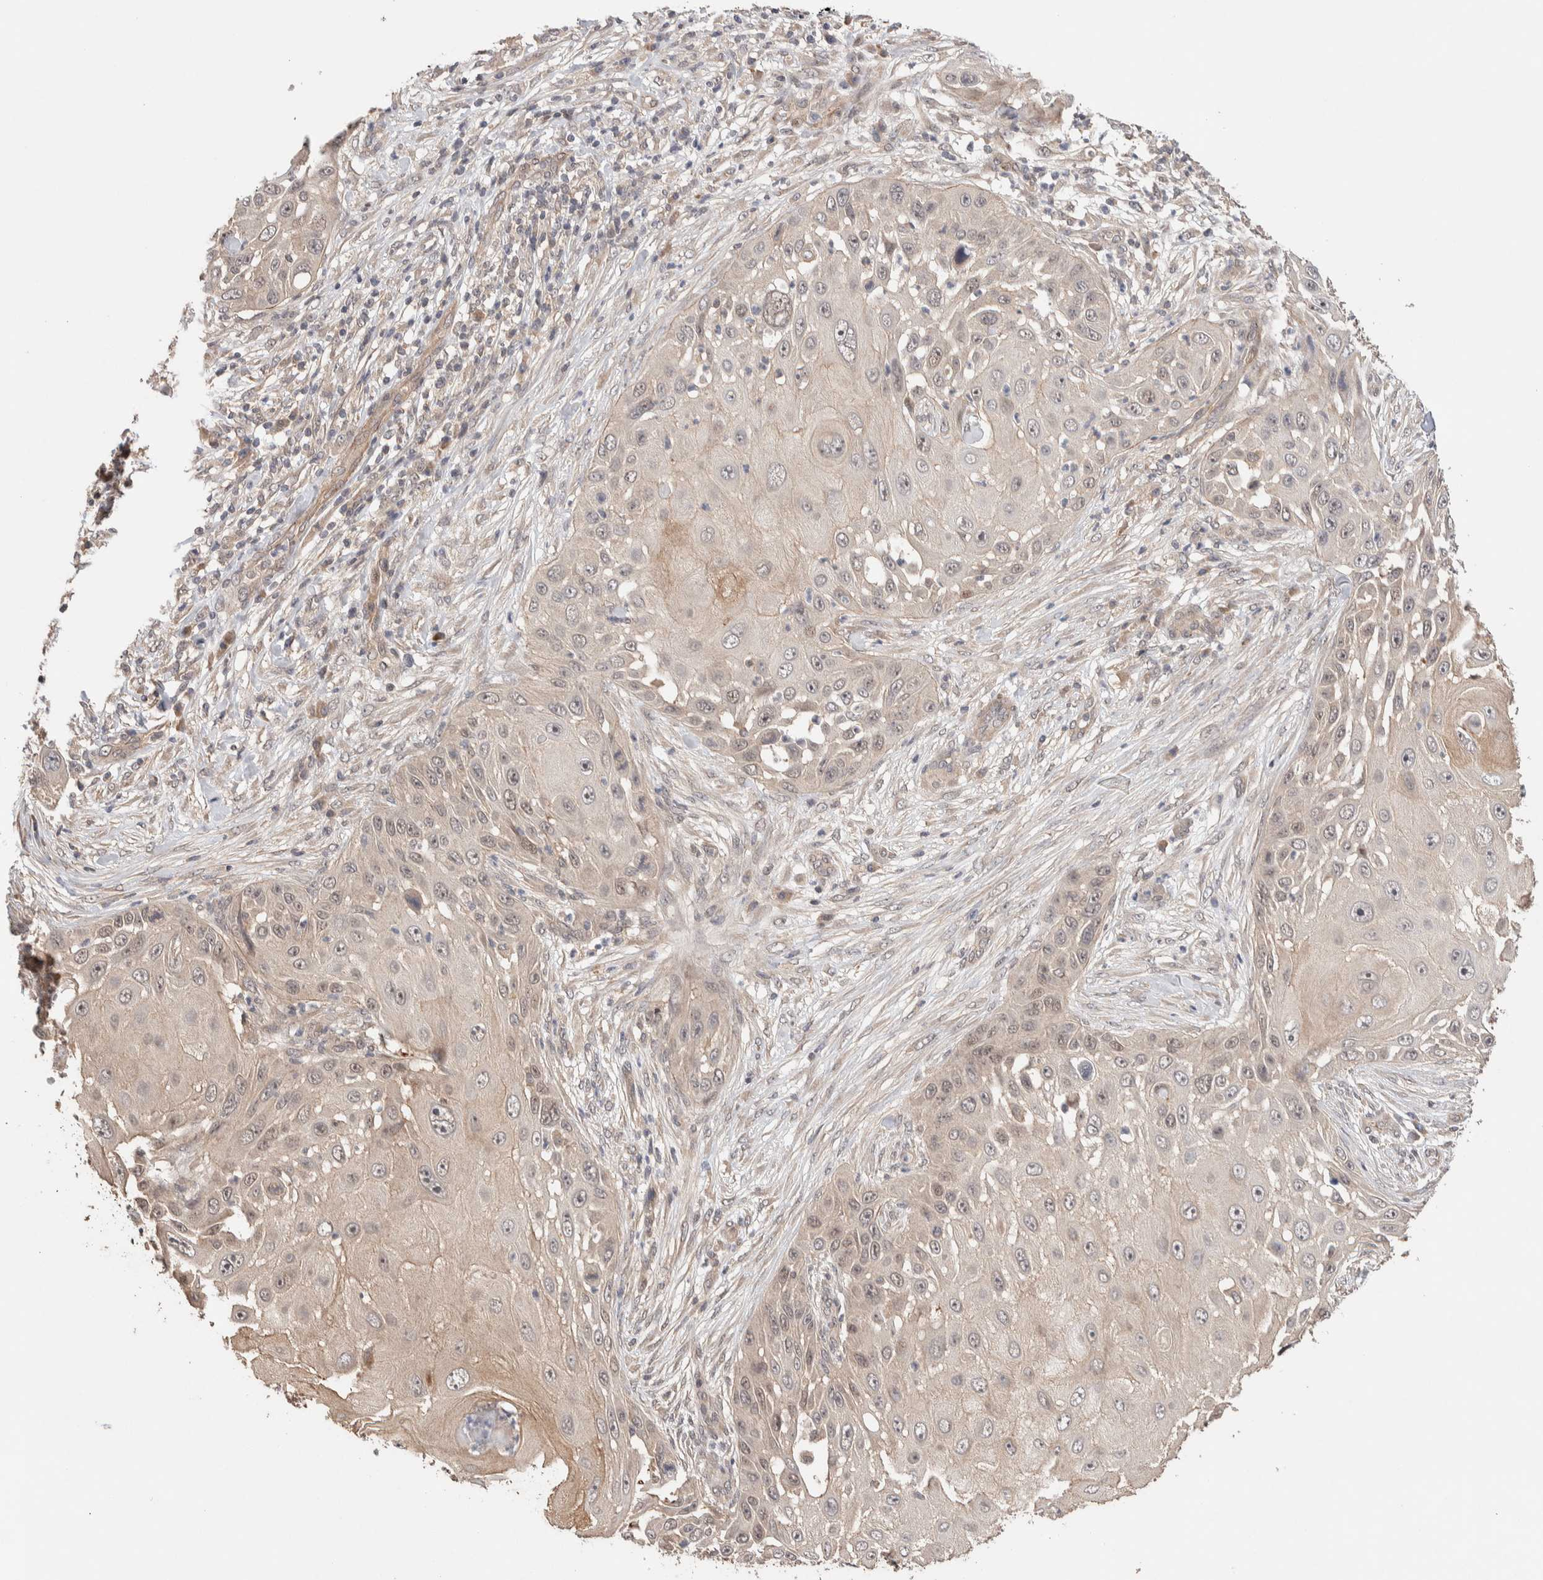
{"staining": {"intensity": "weak", "quantity": "25%-75%", "location": "cytoplasmic/membranous,nuclear"}, "tissue": "skin cancer", "cell_type": "Tumor cells", "image_type": "cancer", "snomed": [{"axis": "morphology", "description": "Squamous cell carcinoma, NOS"}, {"axis": "topography", "description": "Skin"}], "caption": "Protein staining of squamous cell carcinoma (skin) tissue shows weak cytoplasmic/membranous and nuclear staining in approximately 25%-75% of tumor cells.", "gene": "PRDM15", "patient": {"sex": "female", "age": 44}}